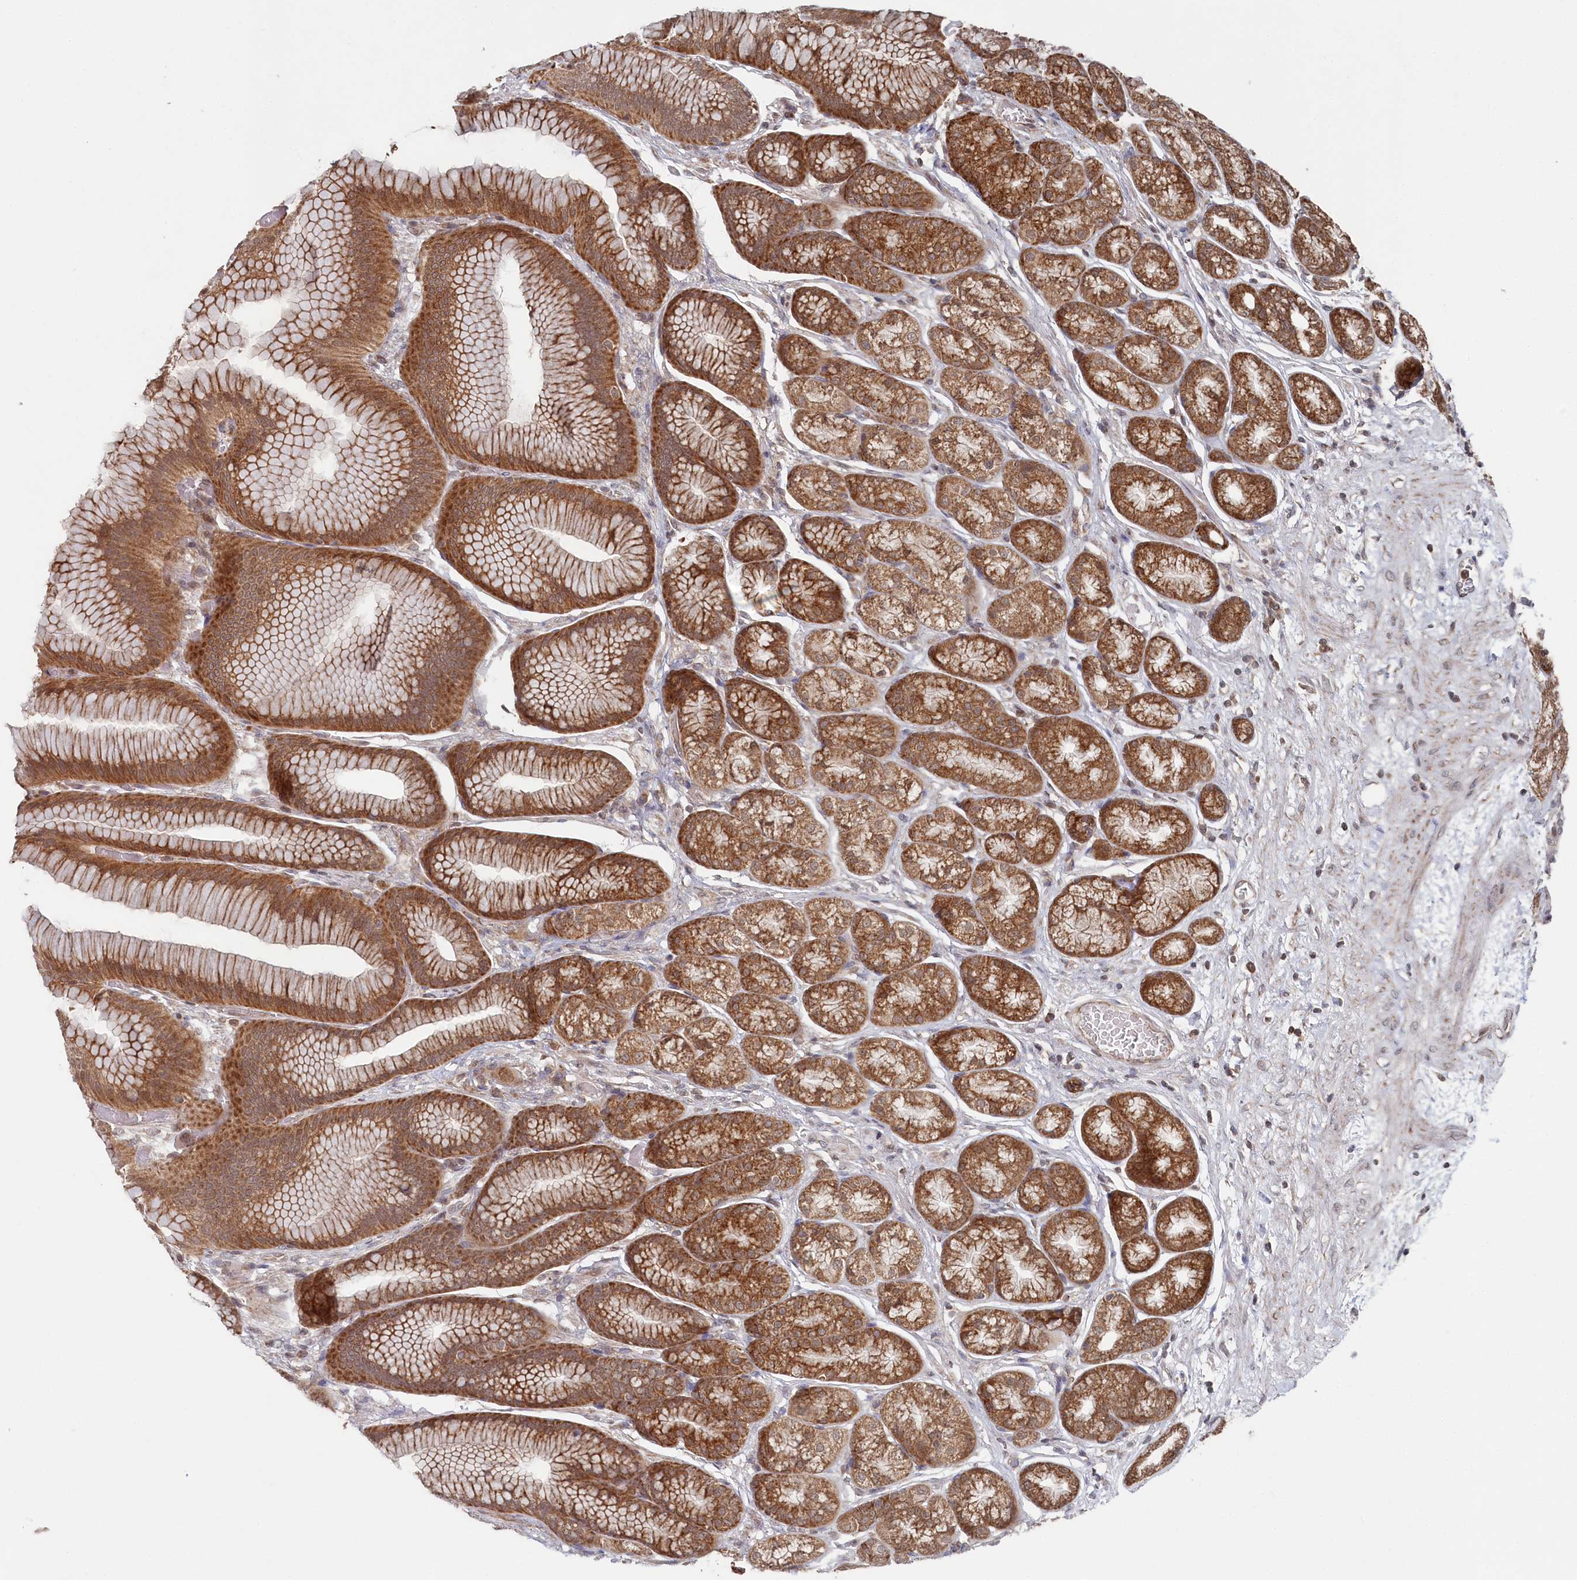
{"staining": {"intensity": "moderate", "quantity": ">75%", "location": "cytoplasmic/membranous"}, "tissue": "stomach", "cell_type": "Glandular cells", "image_type": "normal", "snomed": [{"axis": "morphology", "description": "Normal tissue, NOS"}, {"axis": "morphology", "description": "Adenocarcinoma, NOS"}, {"axis": "morphology", "description": "Adenocarcinoma, High grade"}, {"axis": "topography", "description": "Stomach, upper"}, {"axis": "topography", "description": "Stomach"}], "caption": "A high-resolution histopathology image shows immunohistochemistry (IHC) staining of unremarkable stomach, which exhibits moderate cytoplasmic/membranous staining in about >75% of glandular cells.", "gene": "WAPL", "patient": {"sex": "female", "age": 65}}